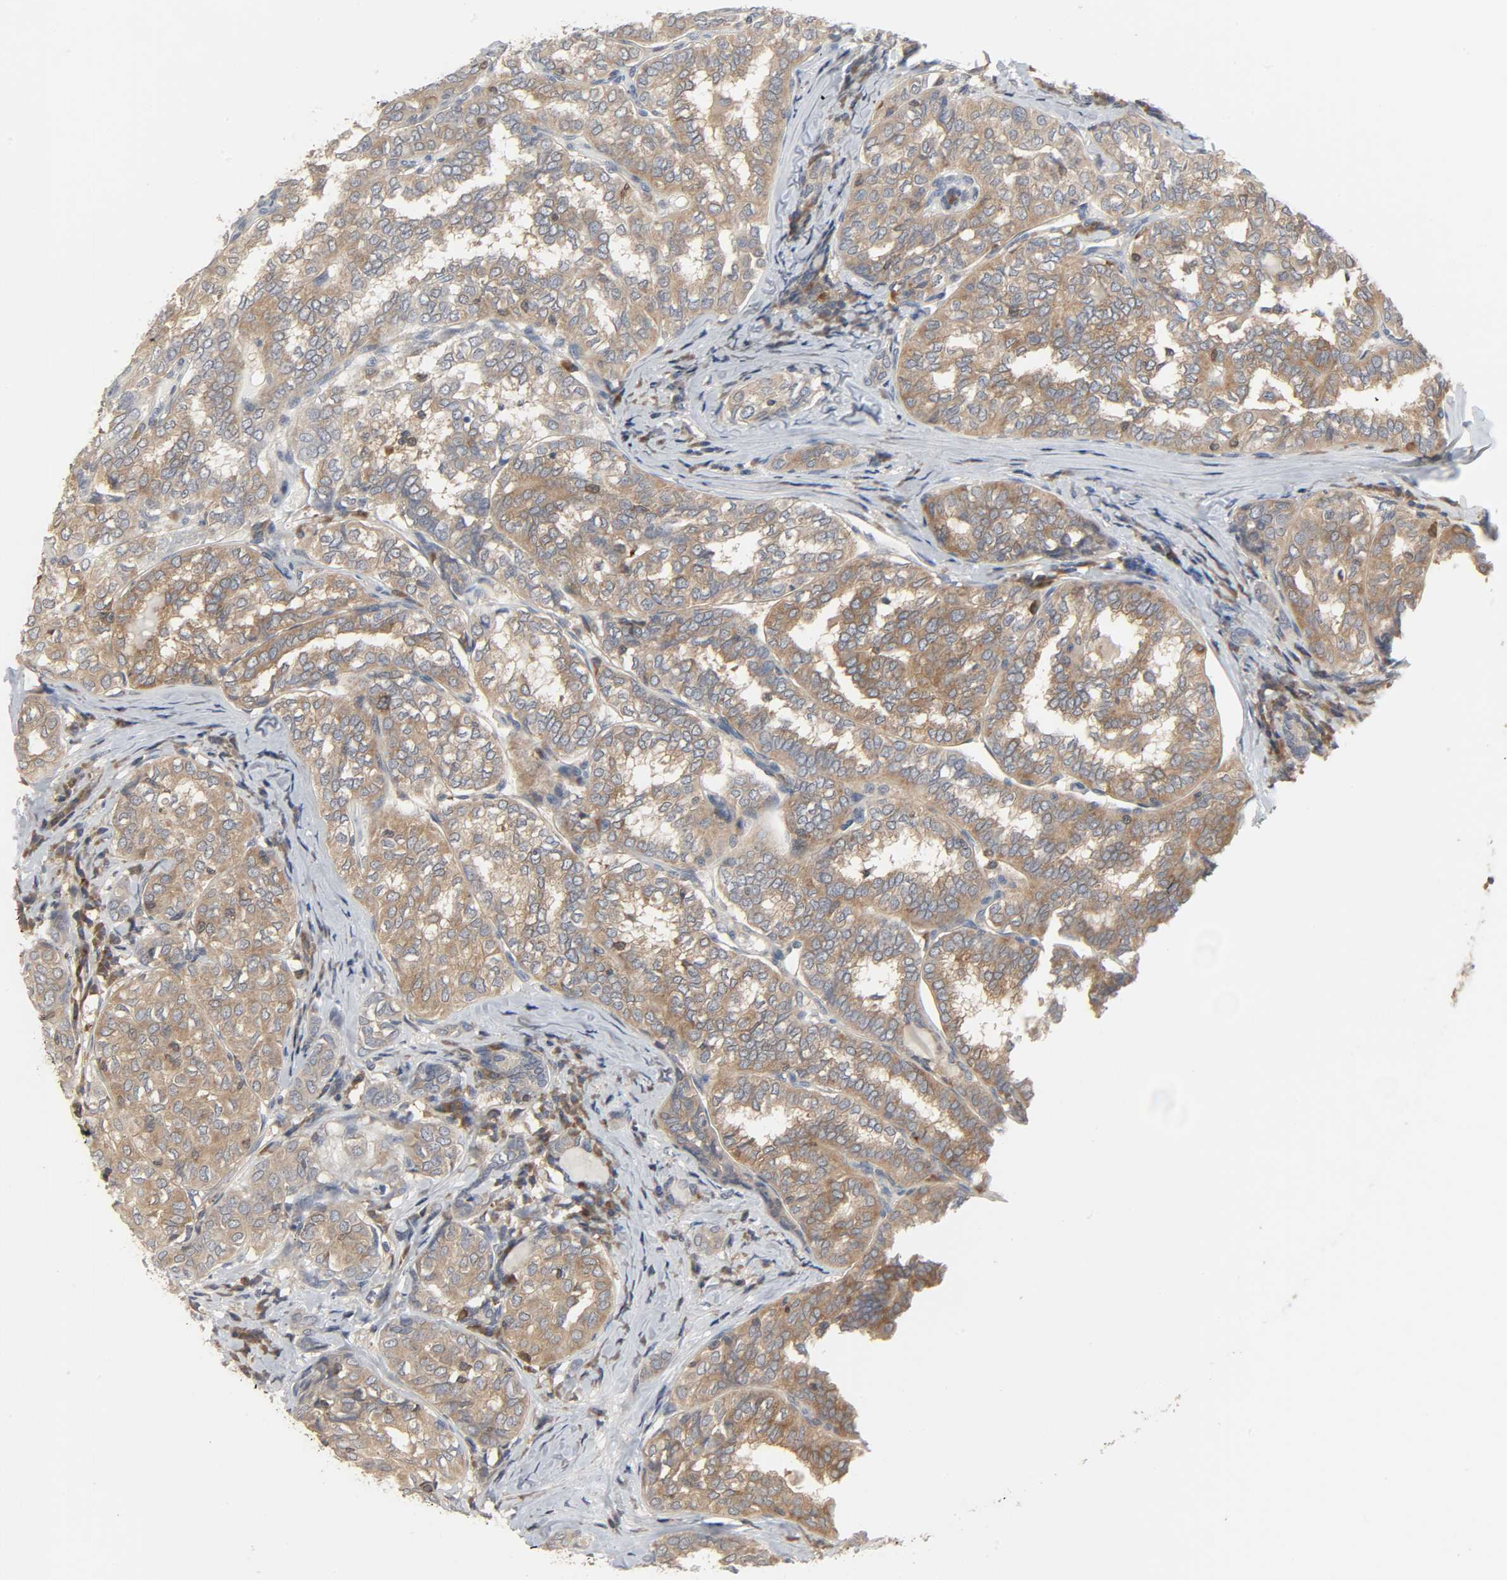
{"staining": {"intensity": "moderate", "quantity": ">75%", "location": "cytoplasmic/membranous"}, "tissue": "thyroid cancer", "cell_type": "Tumor cells", "image_type": "cancer", "snomed": [{"axis": "morphology", "description": "Papillary adenocarcinoma, NOS"}, {"axis": "topography", "description": "Thyroid gland"}], "caption": "The image exhibits staining of papillary adenocarcinoma (thyroid), revealing moderate cytoplasmic/membranous protein staining (brown color) within tumor cells. The staining was performed using DAB (3,3'-diaminobenzidine) to visualize the protein expression in brown, while the nuclei were stained in blue with hematoxylin (Magnification: 20x).", "gene": "PLEKHA2", "patient": {"sex": "female", "age": 30}}